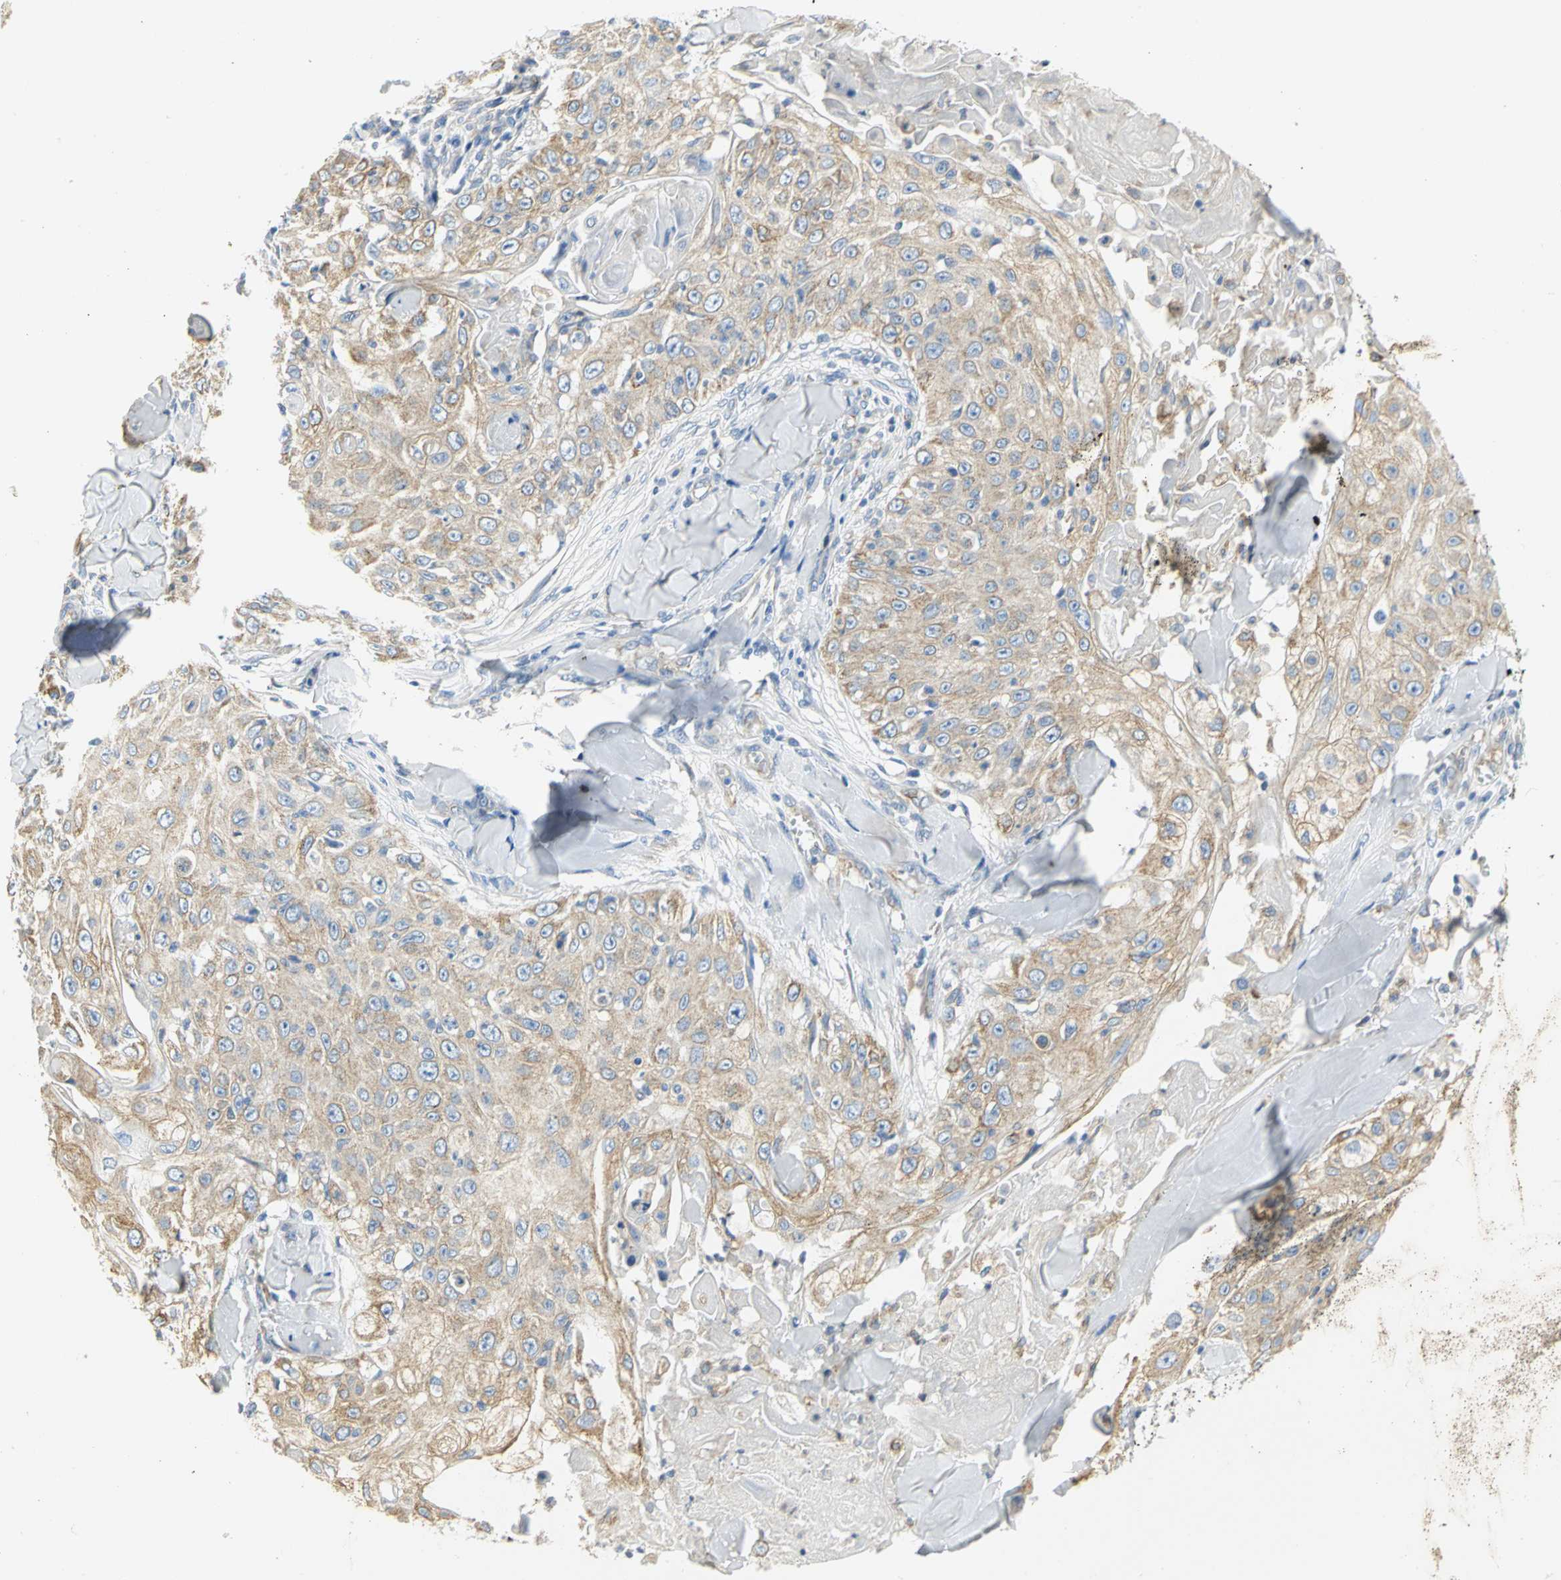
{"staining": {"intensity": "weak", "quantity": ">75%", "location": "cytoplasmic/membranous"}, "tissue": "skin cancer", "cell_type": "Tumor cells", "image_type": "cancer", "snomed": [{"axis": "morphology", "description": "Squamous cell carcinoma, NOS"}, {"axis": "topography", "description": "Skin"}], "caption": "Immunohistochemical staining of human skin cancer reveals weak cytoplasmic/membranous protein positivity in approximately >75% of tumor cells.", "gene": "GNRH2", "patient": {"sex": "male", "age": 86}}